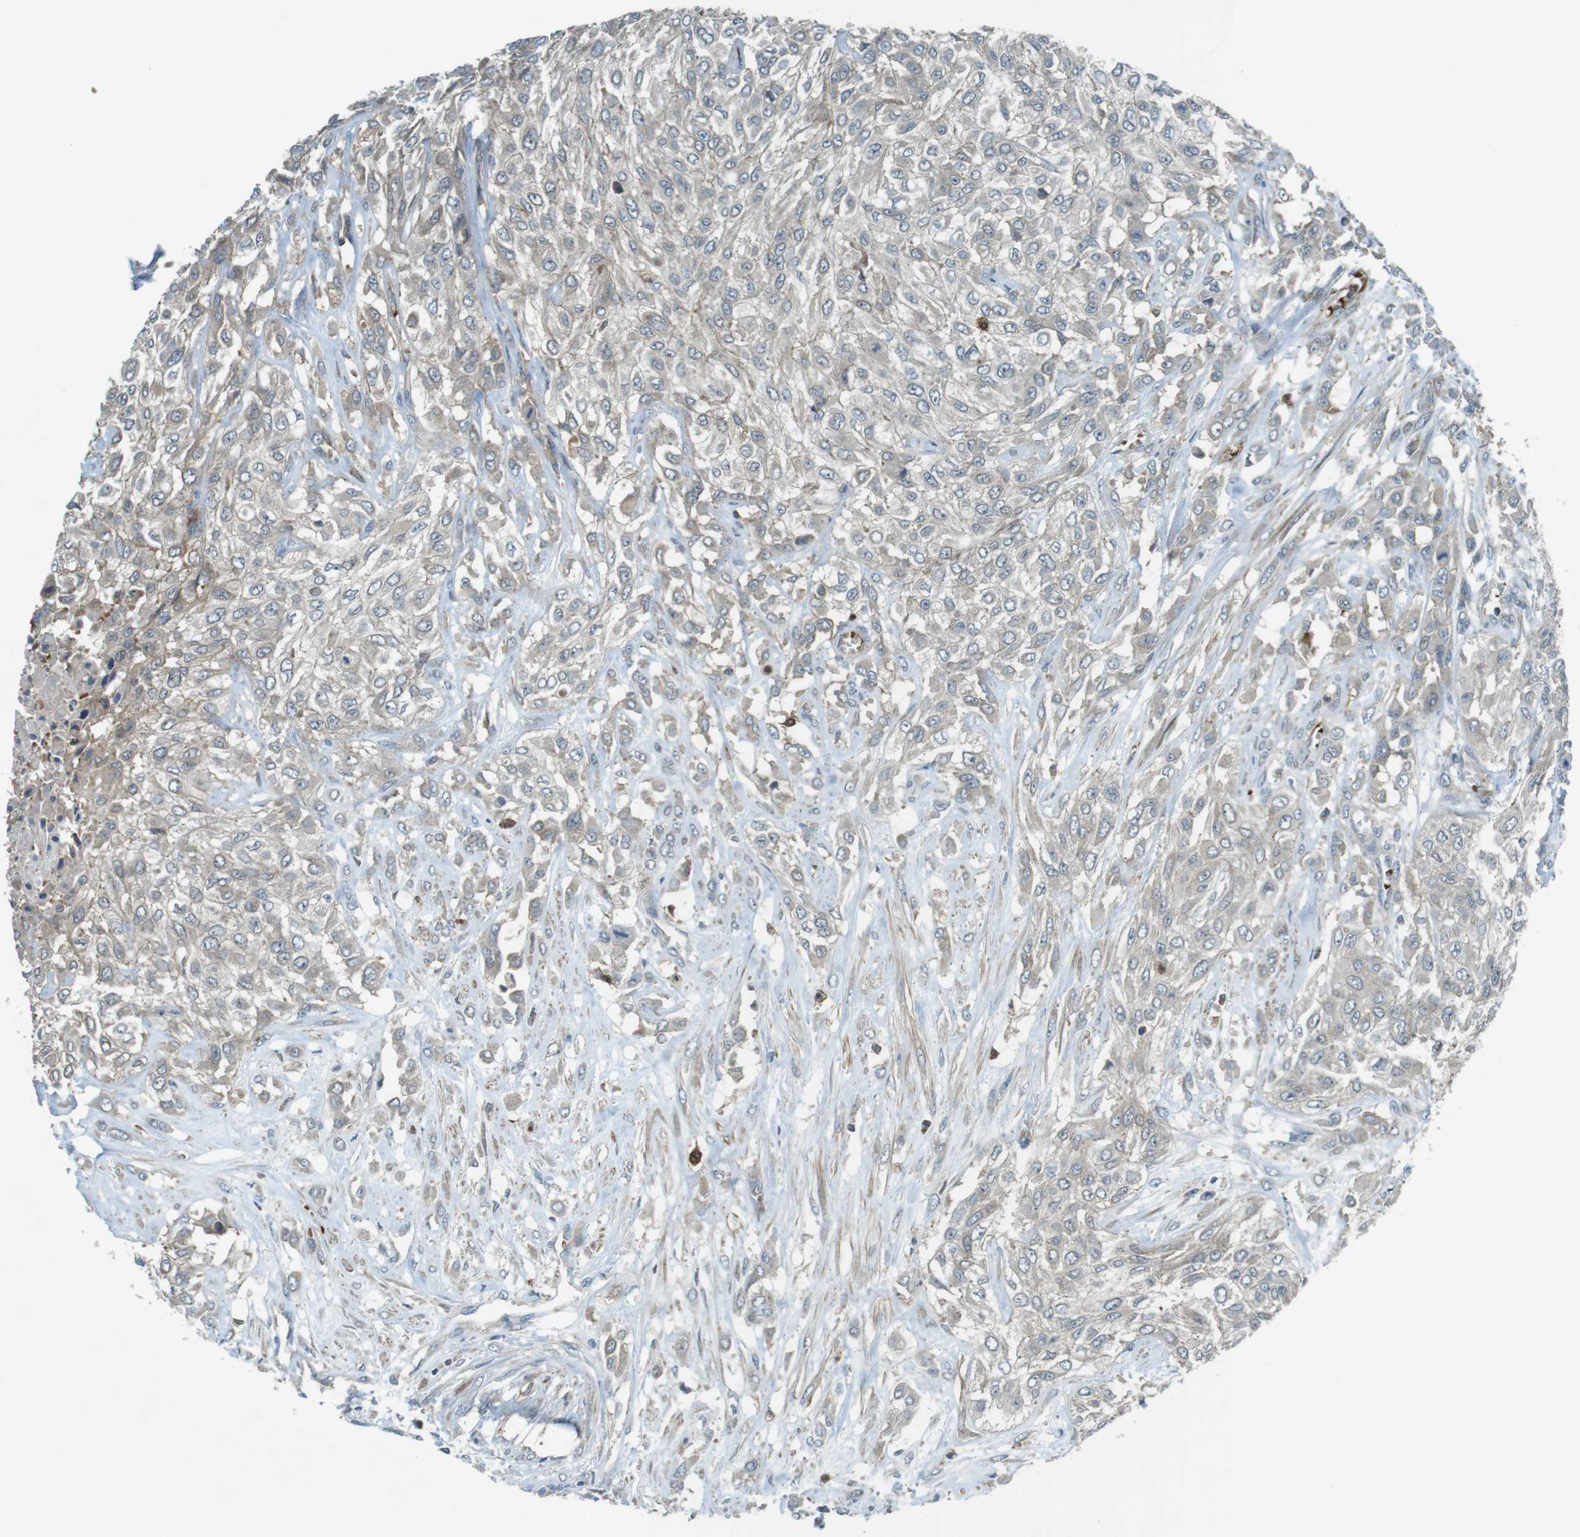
{"staining": {"intensity": "weak", "quantity": "<25%", "location": "cytoplasmic/membranous"}, "tissue": "urothelial cancer", "cell_type": "Tumor cells", "image_type": "cancer", "snomed": [{"axis": "morphology", "description": "Urothelial carcinoma, High grade"}, {"axis": "topography", "description": "Urinary bladder"}], "caption": "This histopathology image is of urothelial cancer stained with immunohistochemistry (IHC) to label a protein in brown with the nuclei are counter-stained blue. There is no positivity in tumor cells.", "gene": "LRRC3B", "patient": {"sex": "male", "age": 57}}